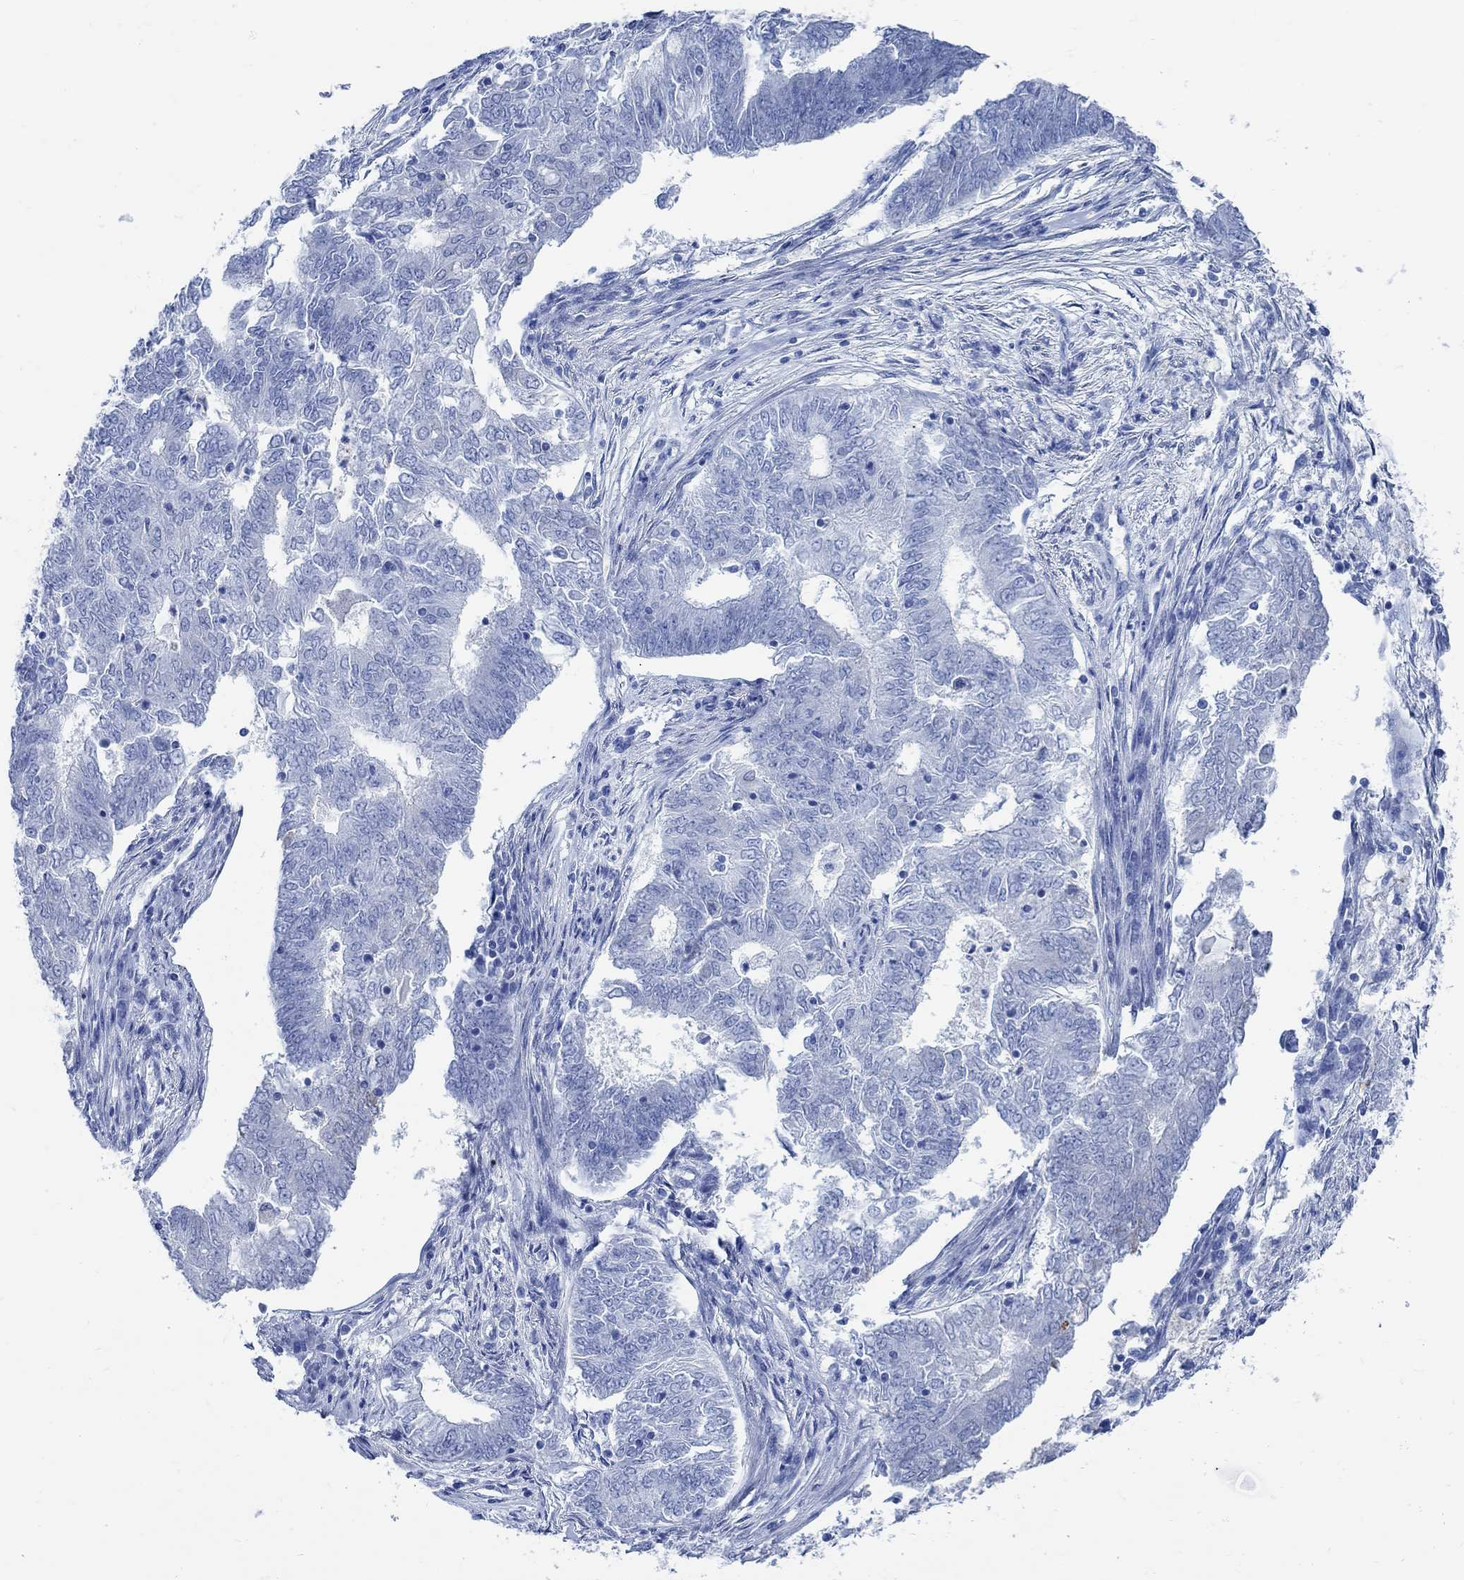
{"staining": {"intensity": "negative", "quantity": "none", "location": "none"}, "tissue": "endometrial cancer", "cell_type": "Tumor cells", "image_type": "cancer", "snomed": [{"axis": "morphology", "description": "Adenocarcinoma, NOS"}, {"axis": "topography", "description": "Endometrium"}], "caption": "Tumor cells show no significant protein positivity in endometrial cancer.", "gene": "CAMK2N1", "patient": {"sex": "female", "age": 62}}